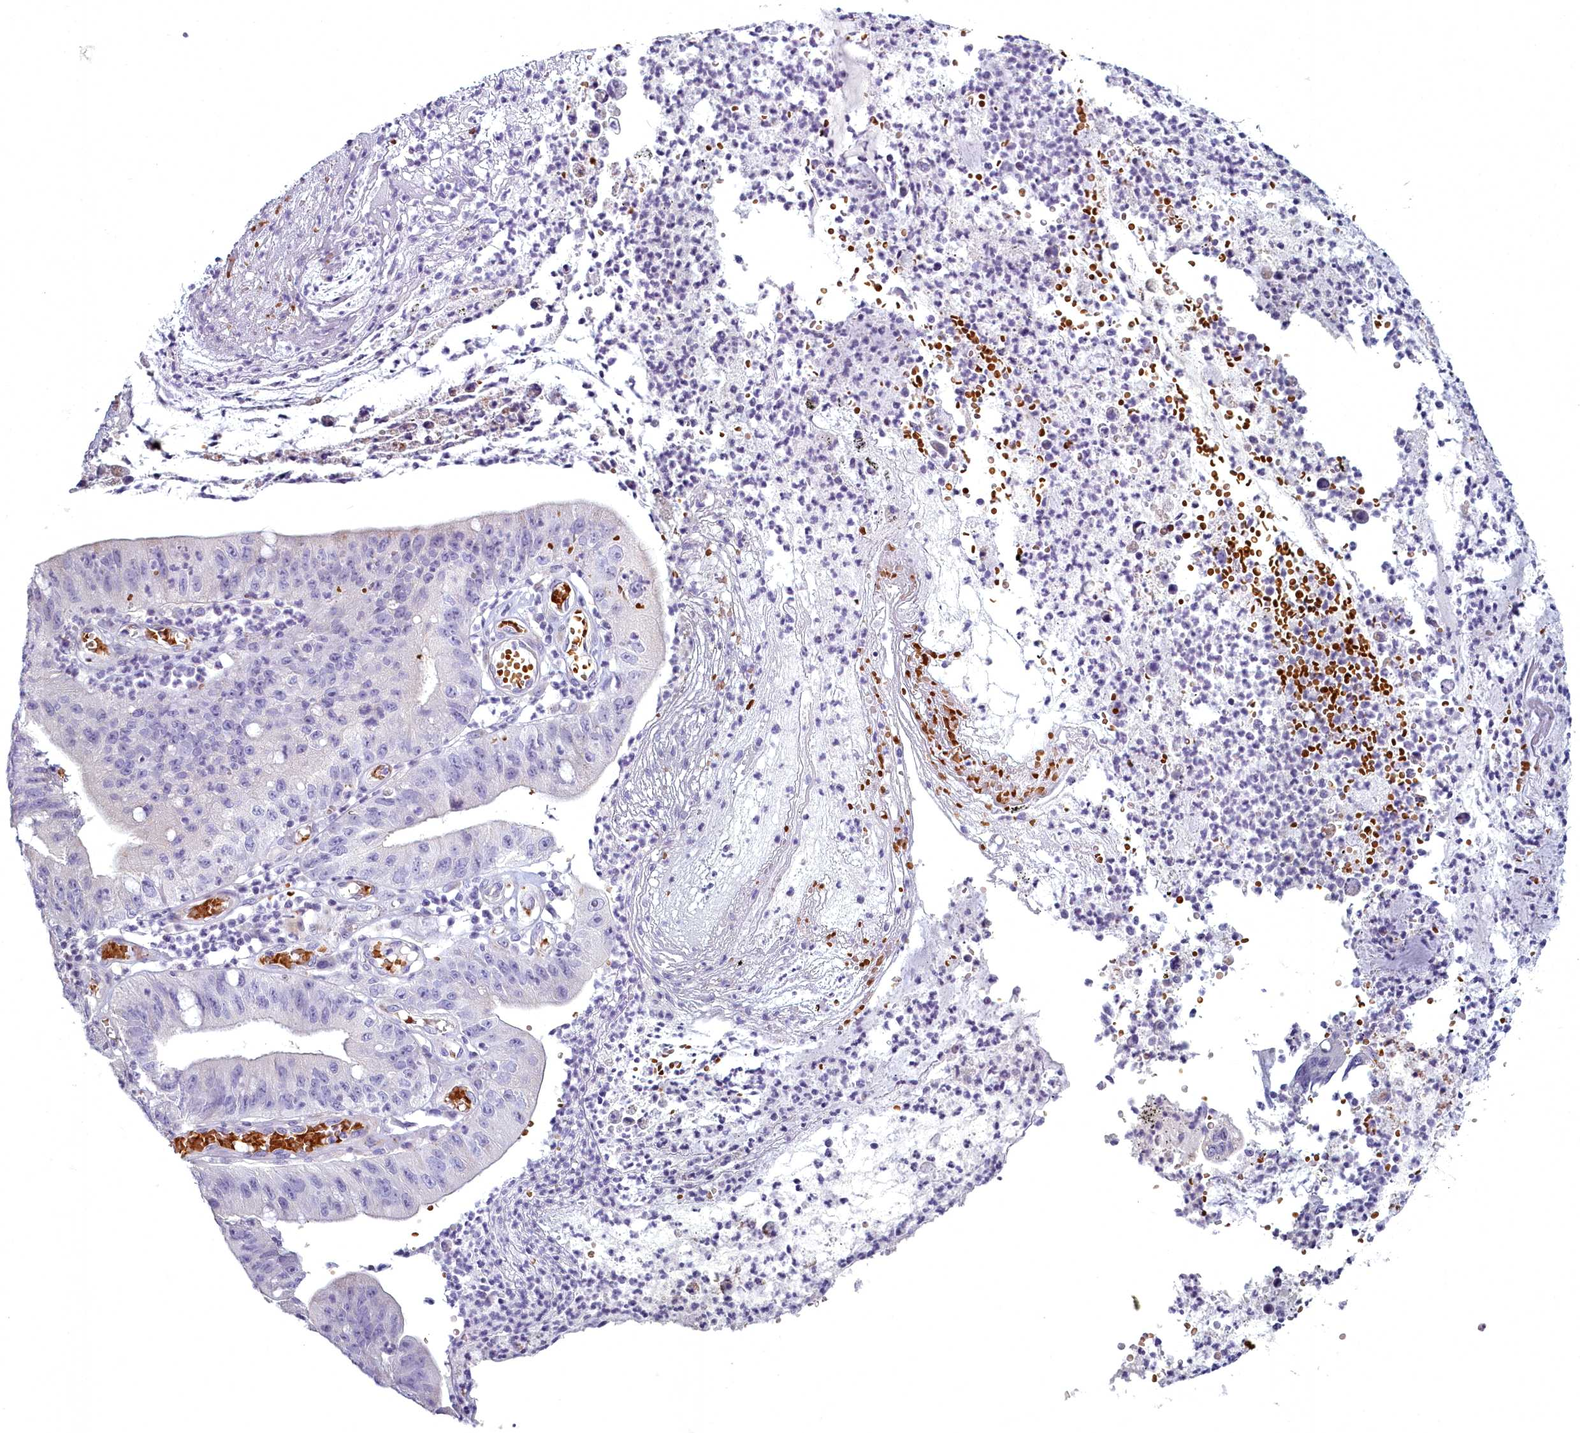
{"staining": {"intensity": "negative", "quantity": "none", "location": "none"}, "tissue": "stomach cancer", "cell_type": "Tumor cells", "image_type": "cancer", "snomed": [{"axis": "morphology", "description": "Adenocarcinoma, NOS"}, {"axis": "topography", "description": "Stomach"}], "caption": "Tumor cells are negative for brown protein staining in stomach cancer (adenocarcinoma).", "gene": "ARL15", "patient": {"sex": "male", "age": 59}}